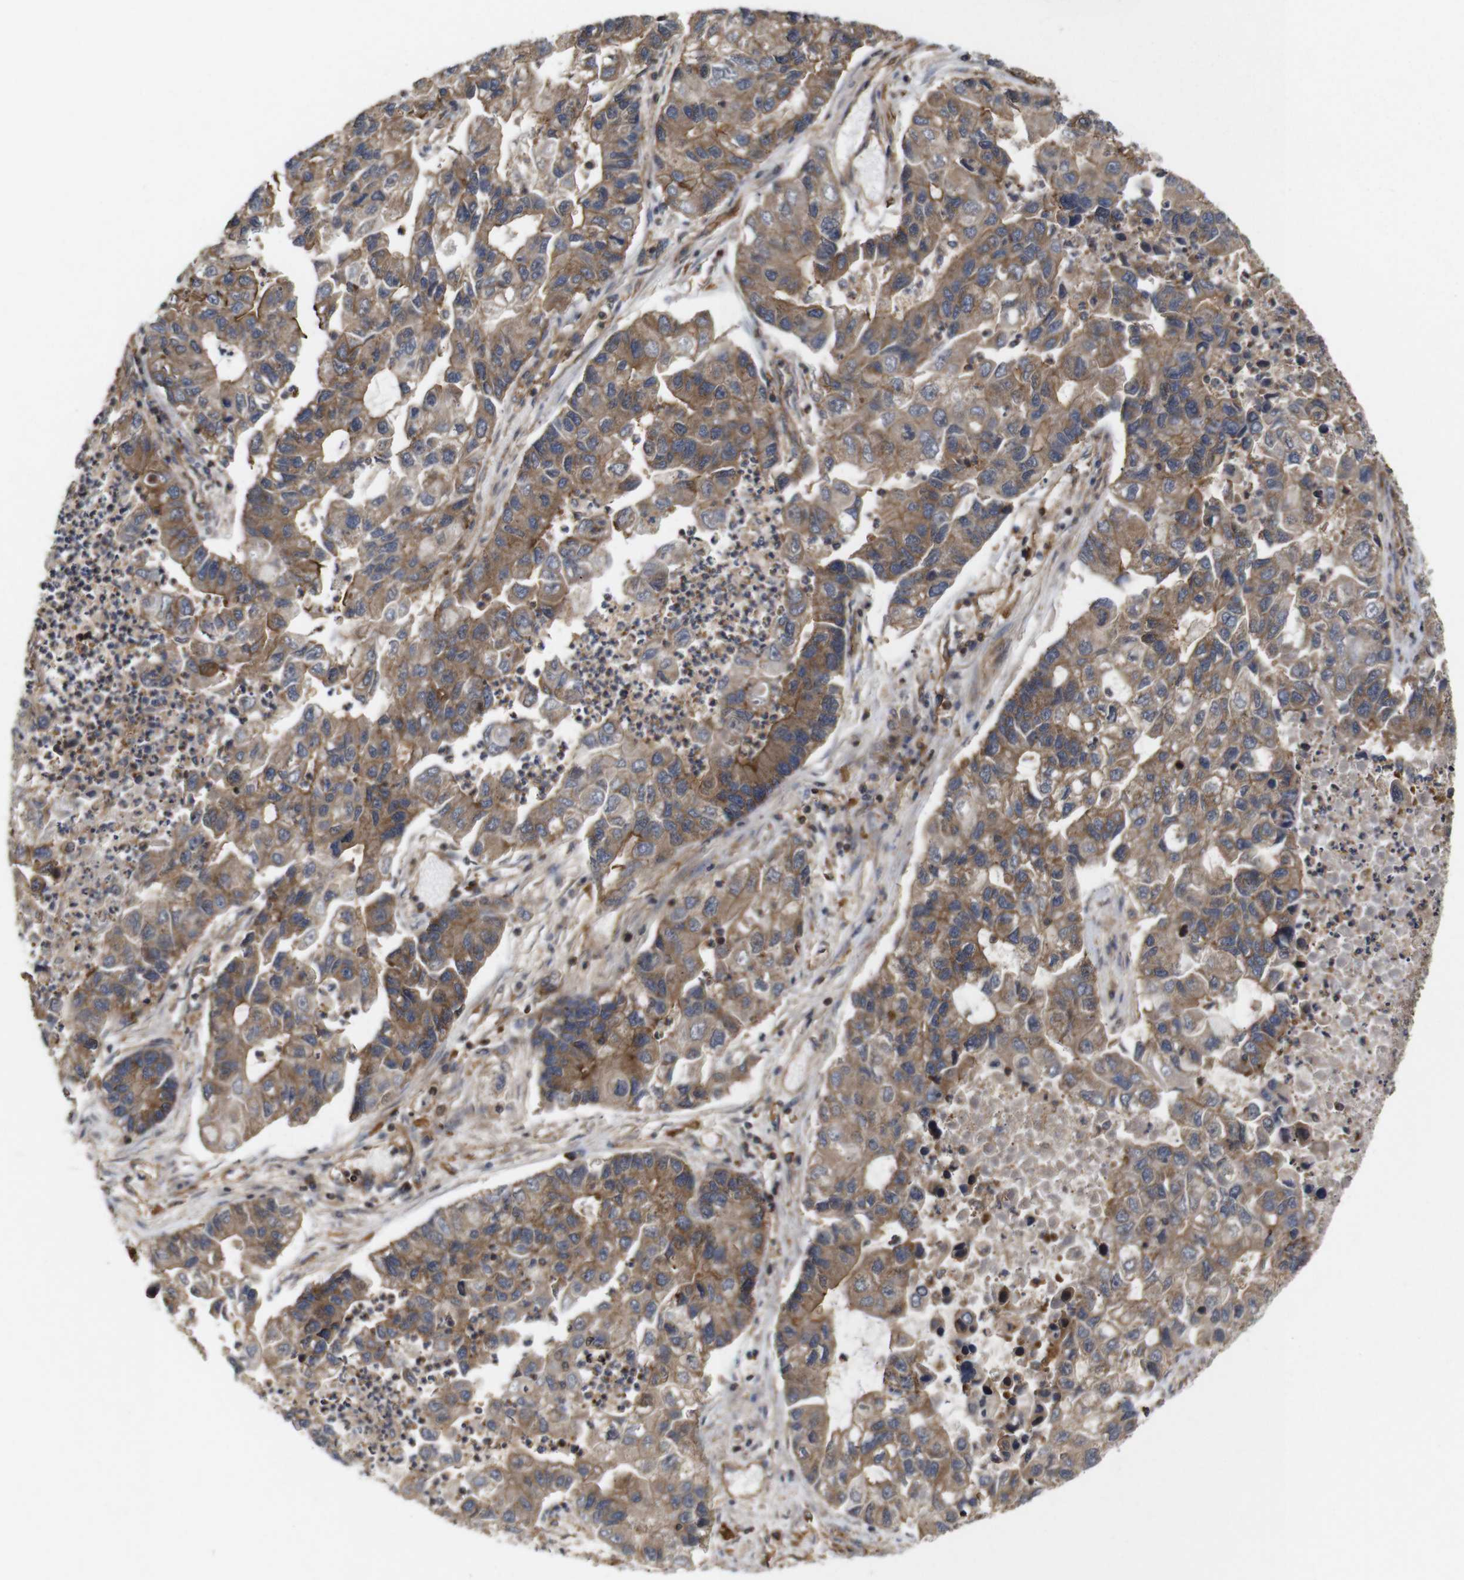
{"staining": {"intensity": "moderate", "quantity": ">75%", "location": "cytoplasmic/membranous"}, "tissue": "lung cancer", "cell_type": "Tumor cells", "image_type": "cancer", "snomed": [{"axis": "morphology", "description": "Adenocarcinoma, NOS"}, {"axis": "topography", "description": "Lung"}], "caption": "Lung adenocarcinoma was stained to show a protein in brown. There is medium levels of moderate cytoplasmic/membranous staining in approximately >75% of tumor cells.", "gene": "NANOS1", "patient": {"sex": "female", "age": 51}}